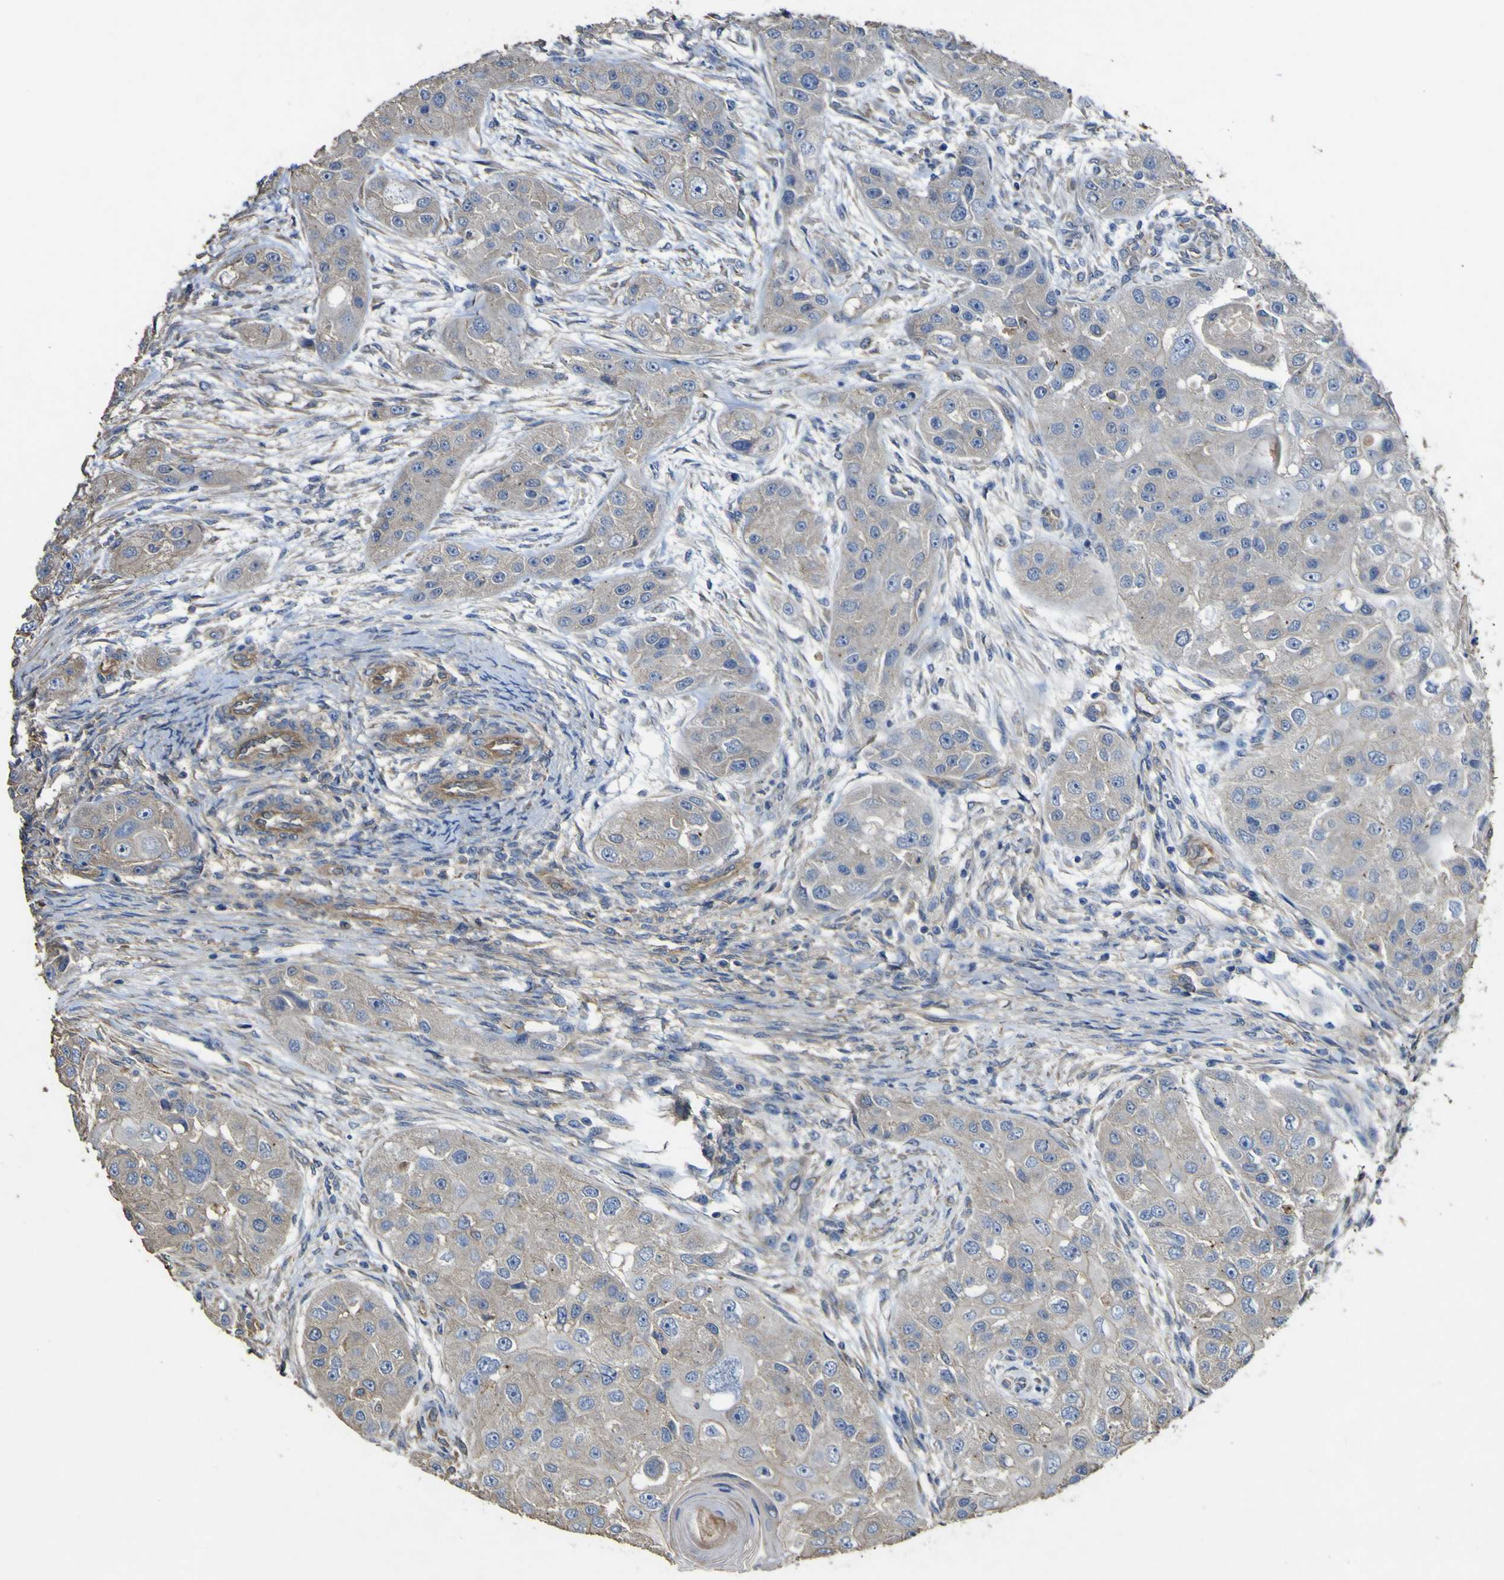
{"staining": {"intensity": "weak", "quantity": ">75%", "location": "cytoplasmic/membranous"}, "tissue": "head and neck cancer", "cell_type": "Tumor cells", "image_type": "cancer", "snomed": [{"axis": "morphology", "description": "Squamous cell carcinoma, NOS"}, {"axis": "morphology", "description": "Squamous cell carcinoma, metastatic, NOS"}, {"axis": "topography", "description": "Lymph node"}, {"axis": "topography", "description": "Salivary gland"}, {"axis": "topography", "description": "Head-Neck"}], "caption": "Head and neck metastatic squamous cell carcinoma stained with DAB immunohistochemistry exhibits low levels of weak cytoplasmic/membranous staining in approximately >75% of tumor cells.", "gene": "TNFSF15", "patient": {"sex": "female", "age": 74}}